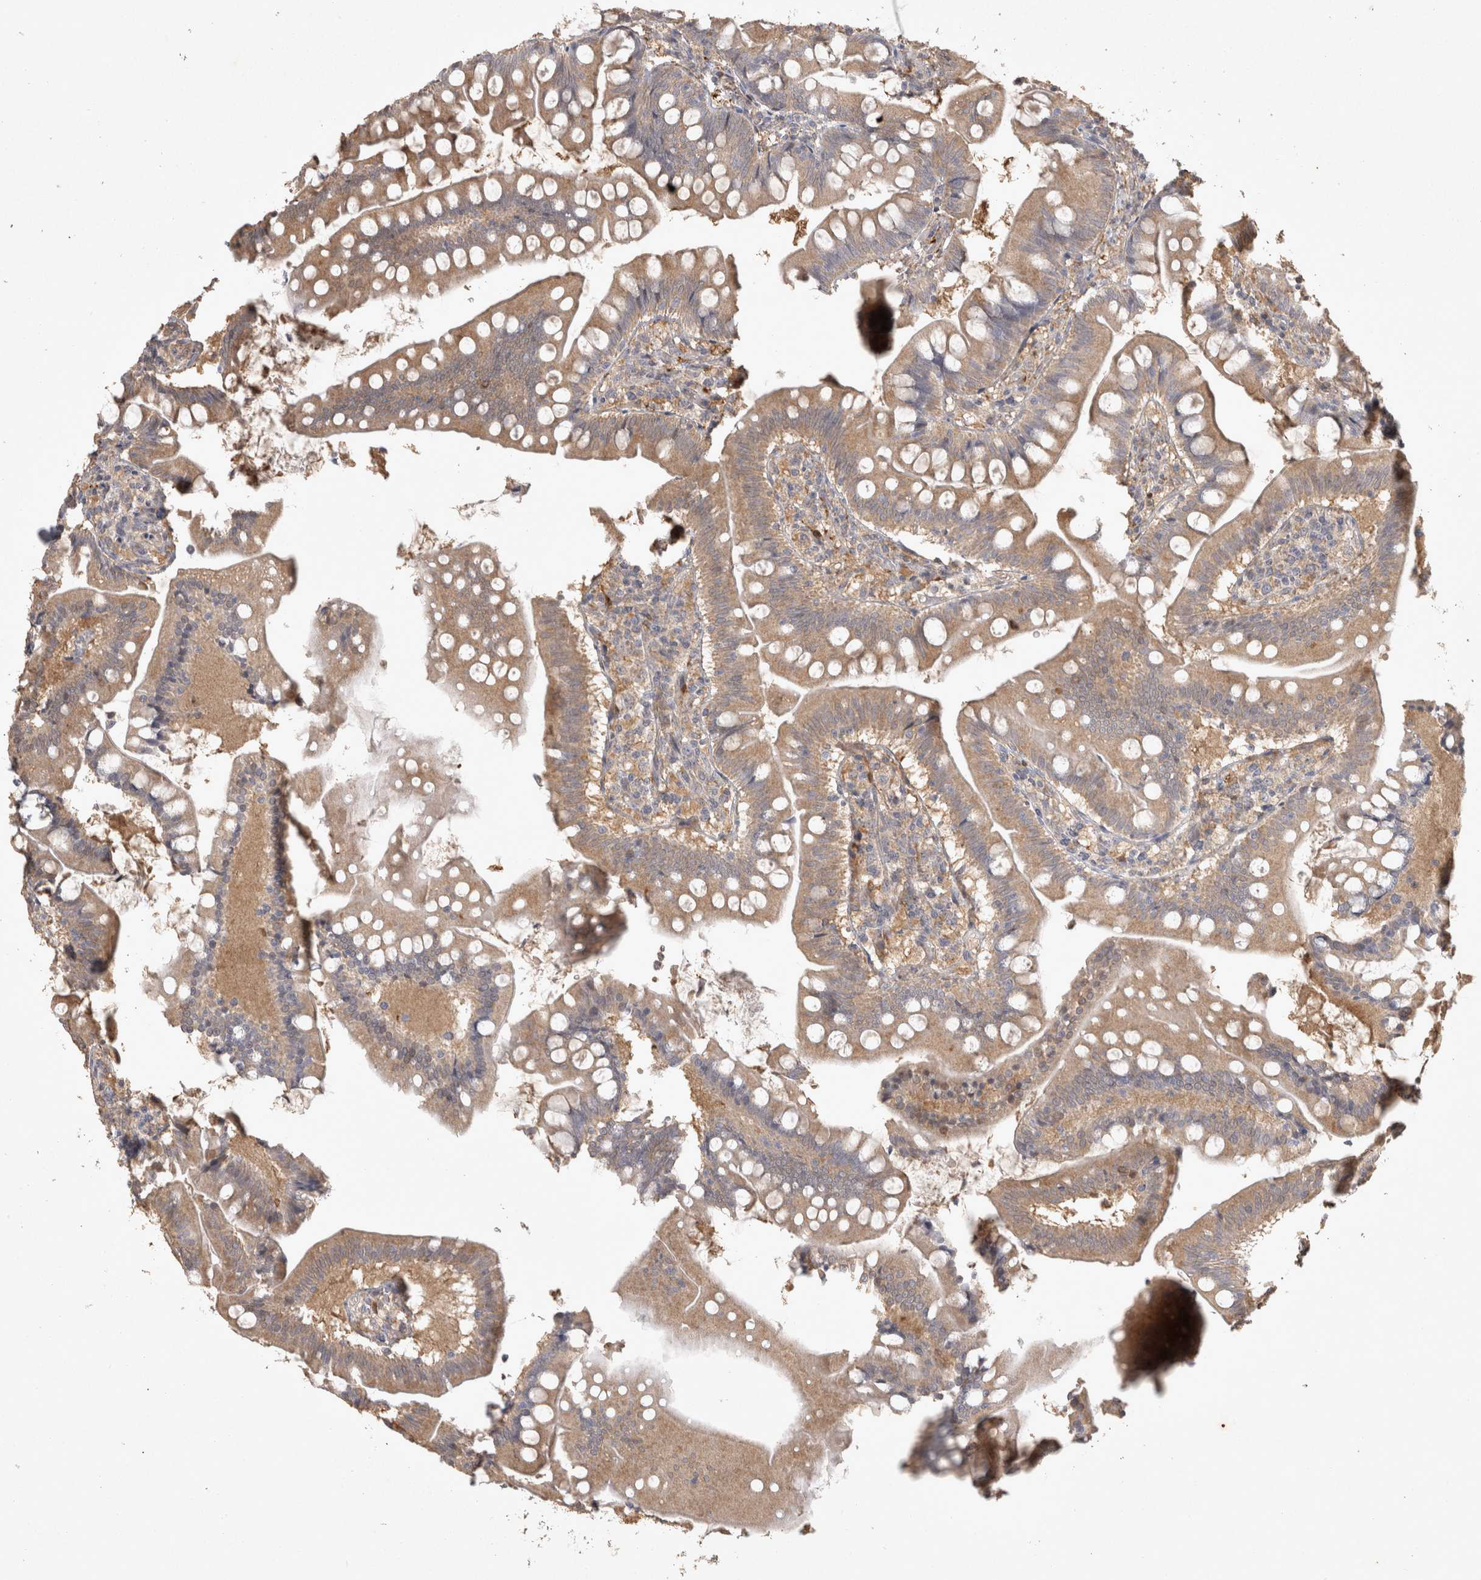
{"staining": {"intensity": "moderate", "quantity": ">75%", "location": "cytoplasmic/membranous"}, "tissue": "small intestine", "cell_type": "Glandular cells", "image_type": "normal", "snomed": [{"axis": "morphology", "description": "Normal tissue, NOS"}, {"axis": "topography", "description": "Small intestine"}], "caption": "This photomicrograph displays benign small intestine stained with immunohistochemistry (IHC) to label a protein in brown. The cytoplasmic/membranous of glandular cells show moderate positivity for the protein. Nuclei are counter-stained blue.", "gene": "OSTN", "patient": {"sex": "male", "age": 7}}